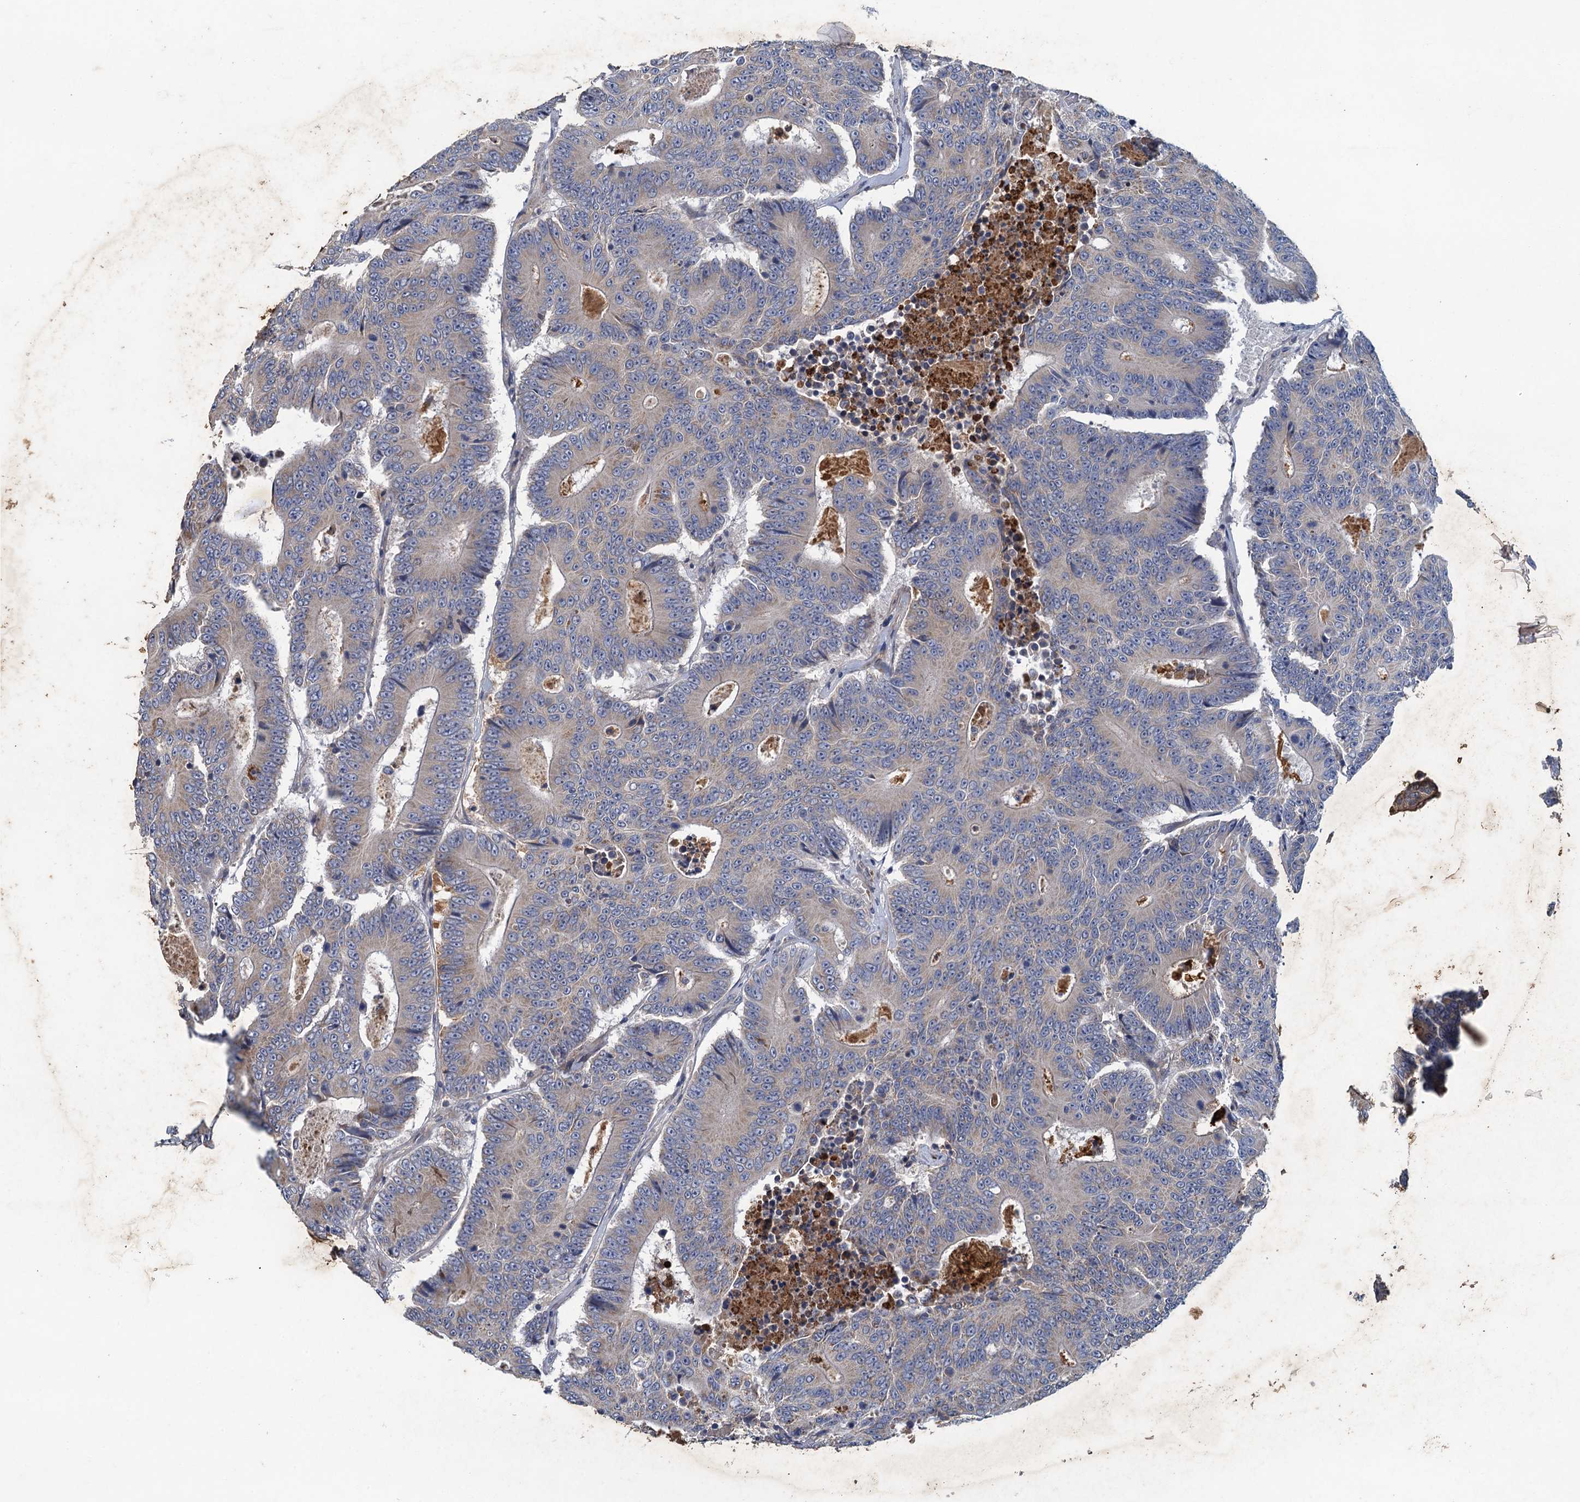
{"staining": {"intensity": "weak", "quantity": "<25%", "location": "cytoplasmic/membranous"}, "tissue": "colorectal cancer", "cell_type": "Tumor cells", "image_type": "cancer", "snomed": [{"axis": "morphology", "description": "Adenocarcinoma, NOS"}, {"axis": "topography", "description": "Colon"}], "caption": "This is a photomicrograph of immunohistochemistry staining of colorectal adenocarcinoma, which shows no positivity in tumor cells.", "gene": "TPCN1", "patient": {"sex": "male", "age": 83}}